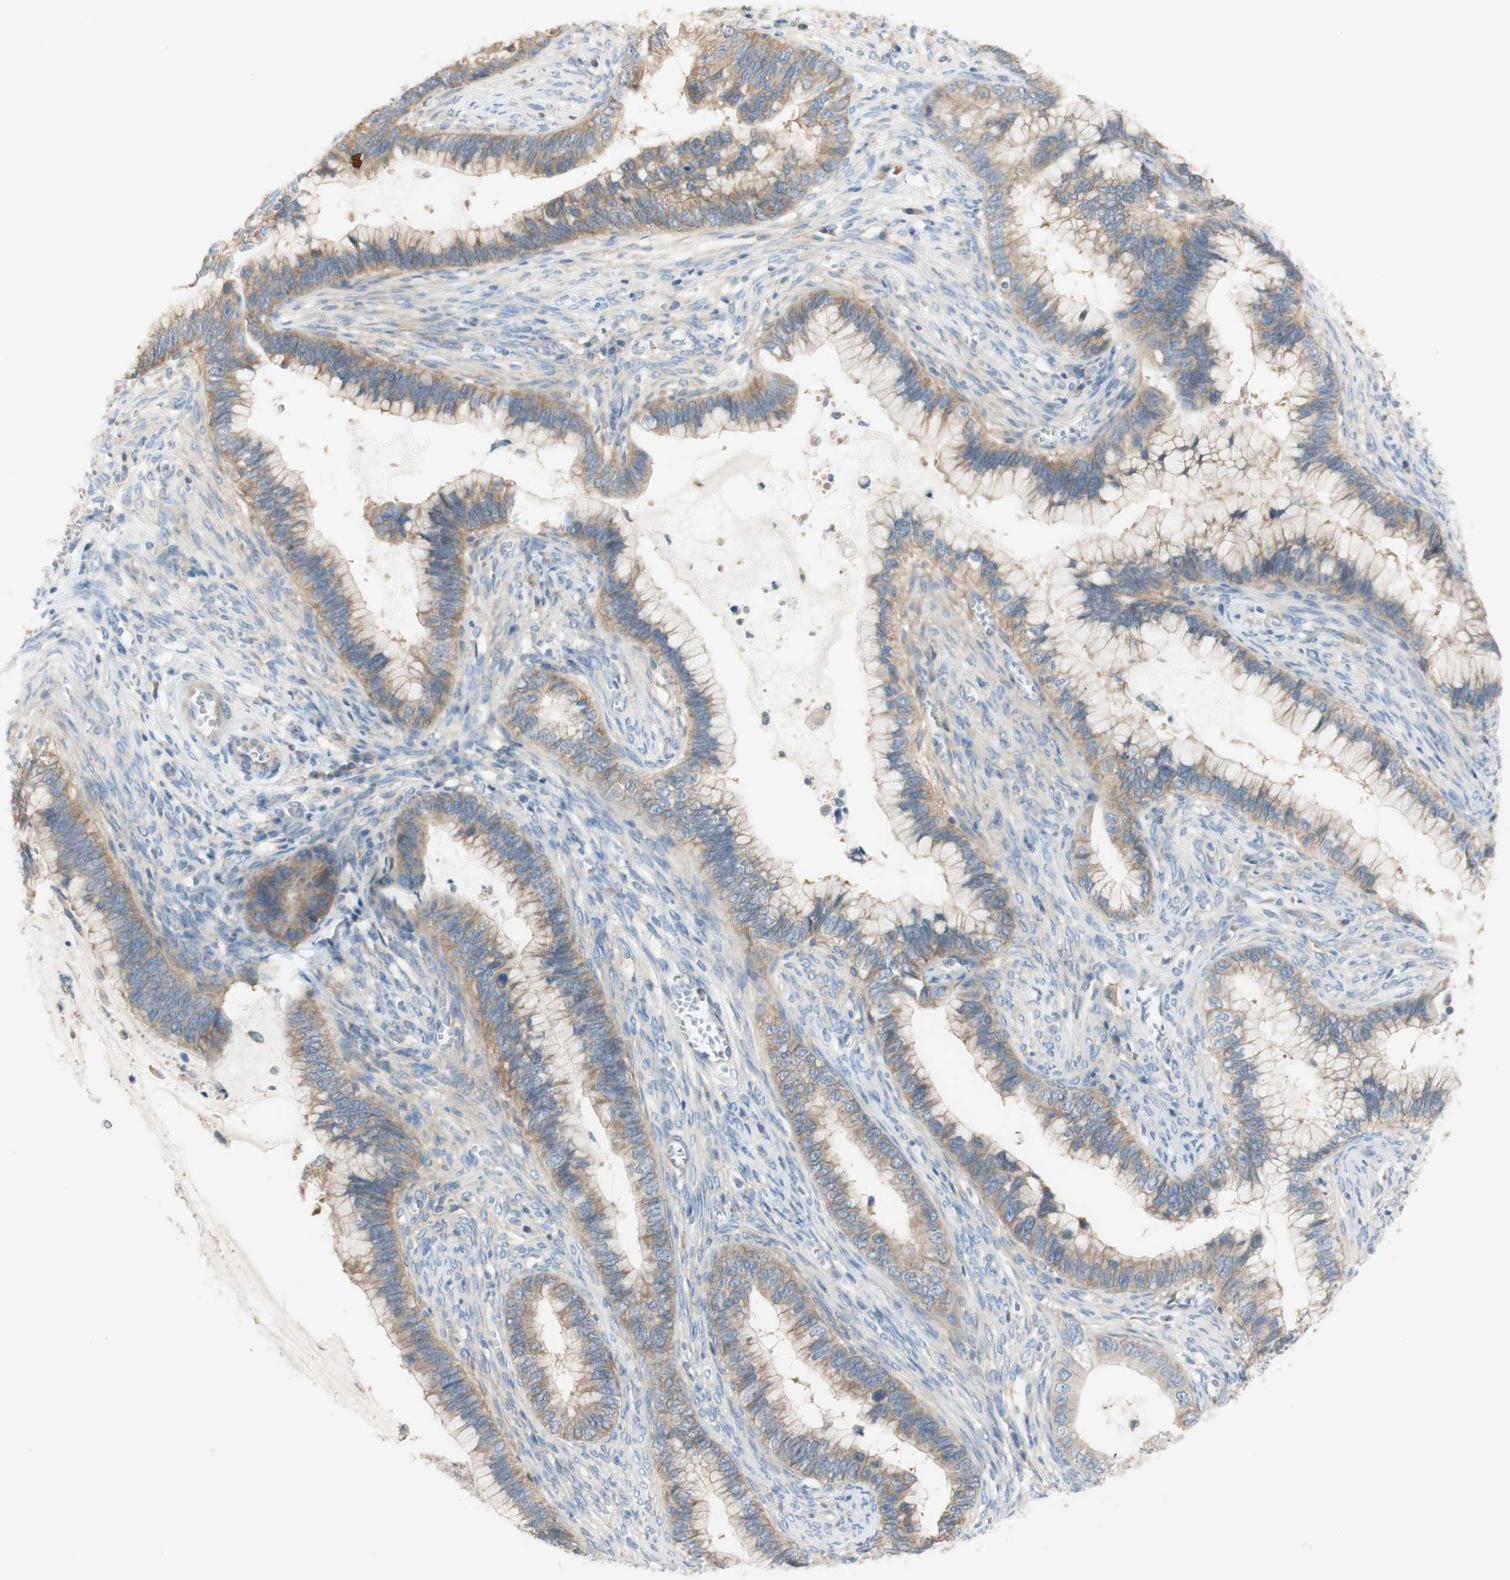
{"staining": {"intensity": "weak", "quantity": ">75%", "location": "cytoplasmic/membranous"}, "tissue": "cervical cancer", "cell_type": "Tumor cells", "image_type": "cancer", "snomed": [{"axis": "morphology", "description": "Adenocarcinoma, NOS"}, {"axis": "topography", "description": "Cervix"}], "caption": "Cervical adenocarcinoma tissue exhibits weak cytoplasmic/membranous expression in about >75% of tumor cells, visualized by immunohistochemistry. (Brightfield microscopy of DAB IHC at high magnification).", "gene": "ATP2B1", "patient": {"sex": "female", "age": 44}}